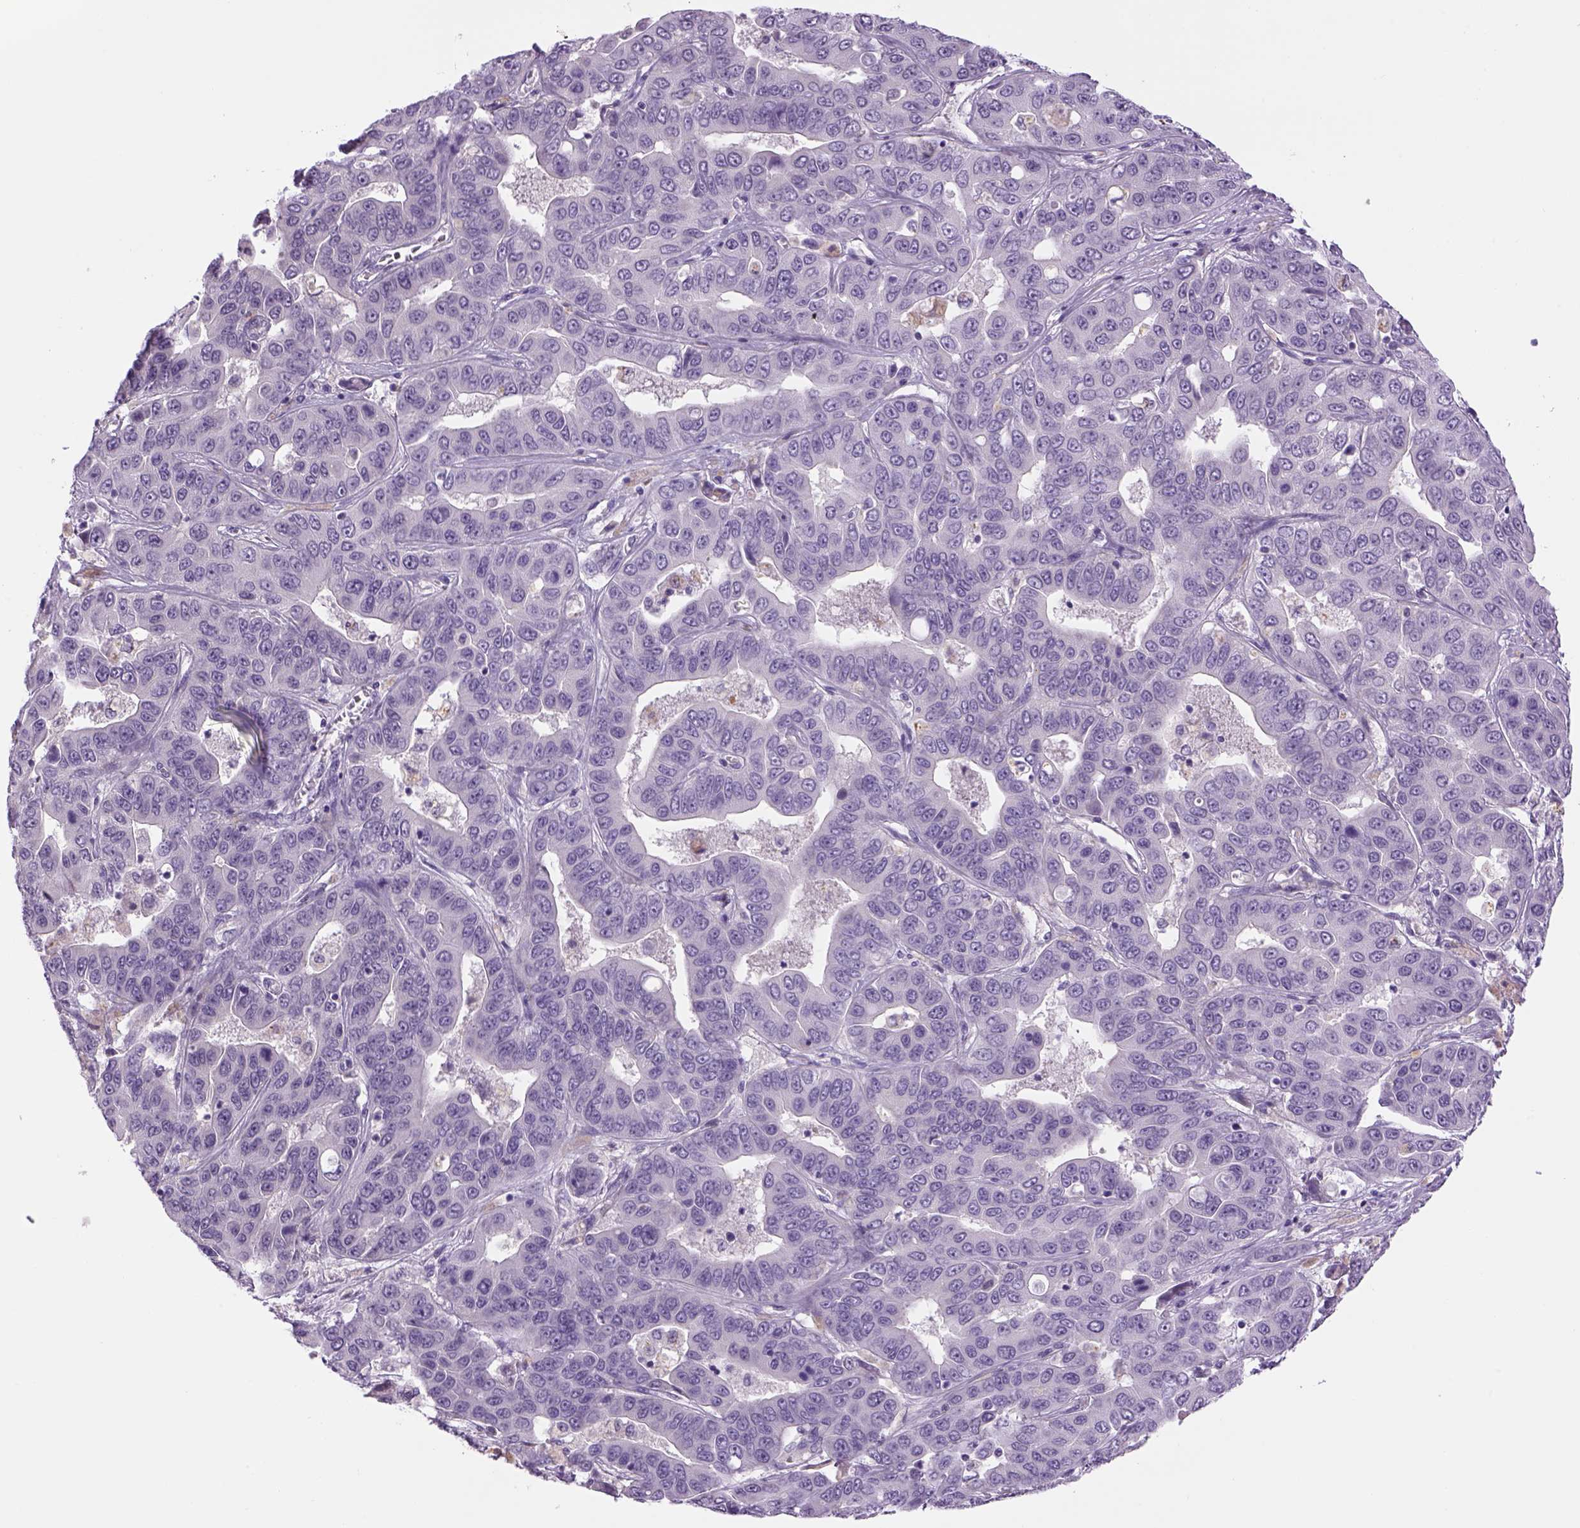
{"staining": {"intensity": "negative", "quantity": "none", "location": "none"}, "tissue": "liver cancer", "cell_type": "Tumor cells", "image_type": "cancer", "snomed": [{"axis": "morphology", "description": "Cholangiocarcinoma"}, {"axis": "topography", "description": "Liver"}], "caption": "Immunohistochemical staining of liver cancer displays no significant staining in tumor cells.", "gene": "DBH", "patient": {"sex": "female", "age": 52}}